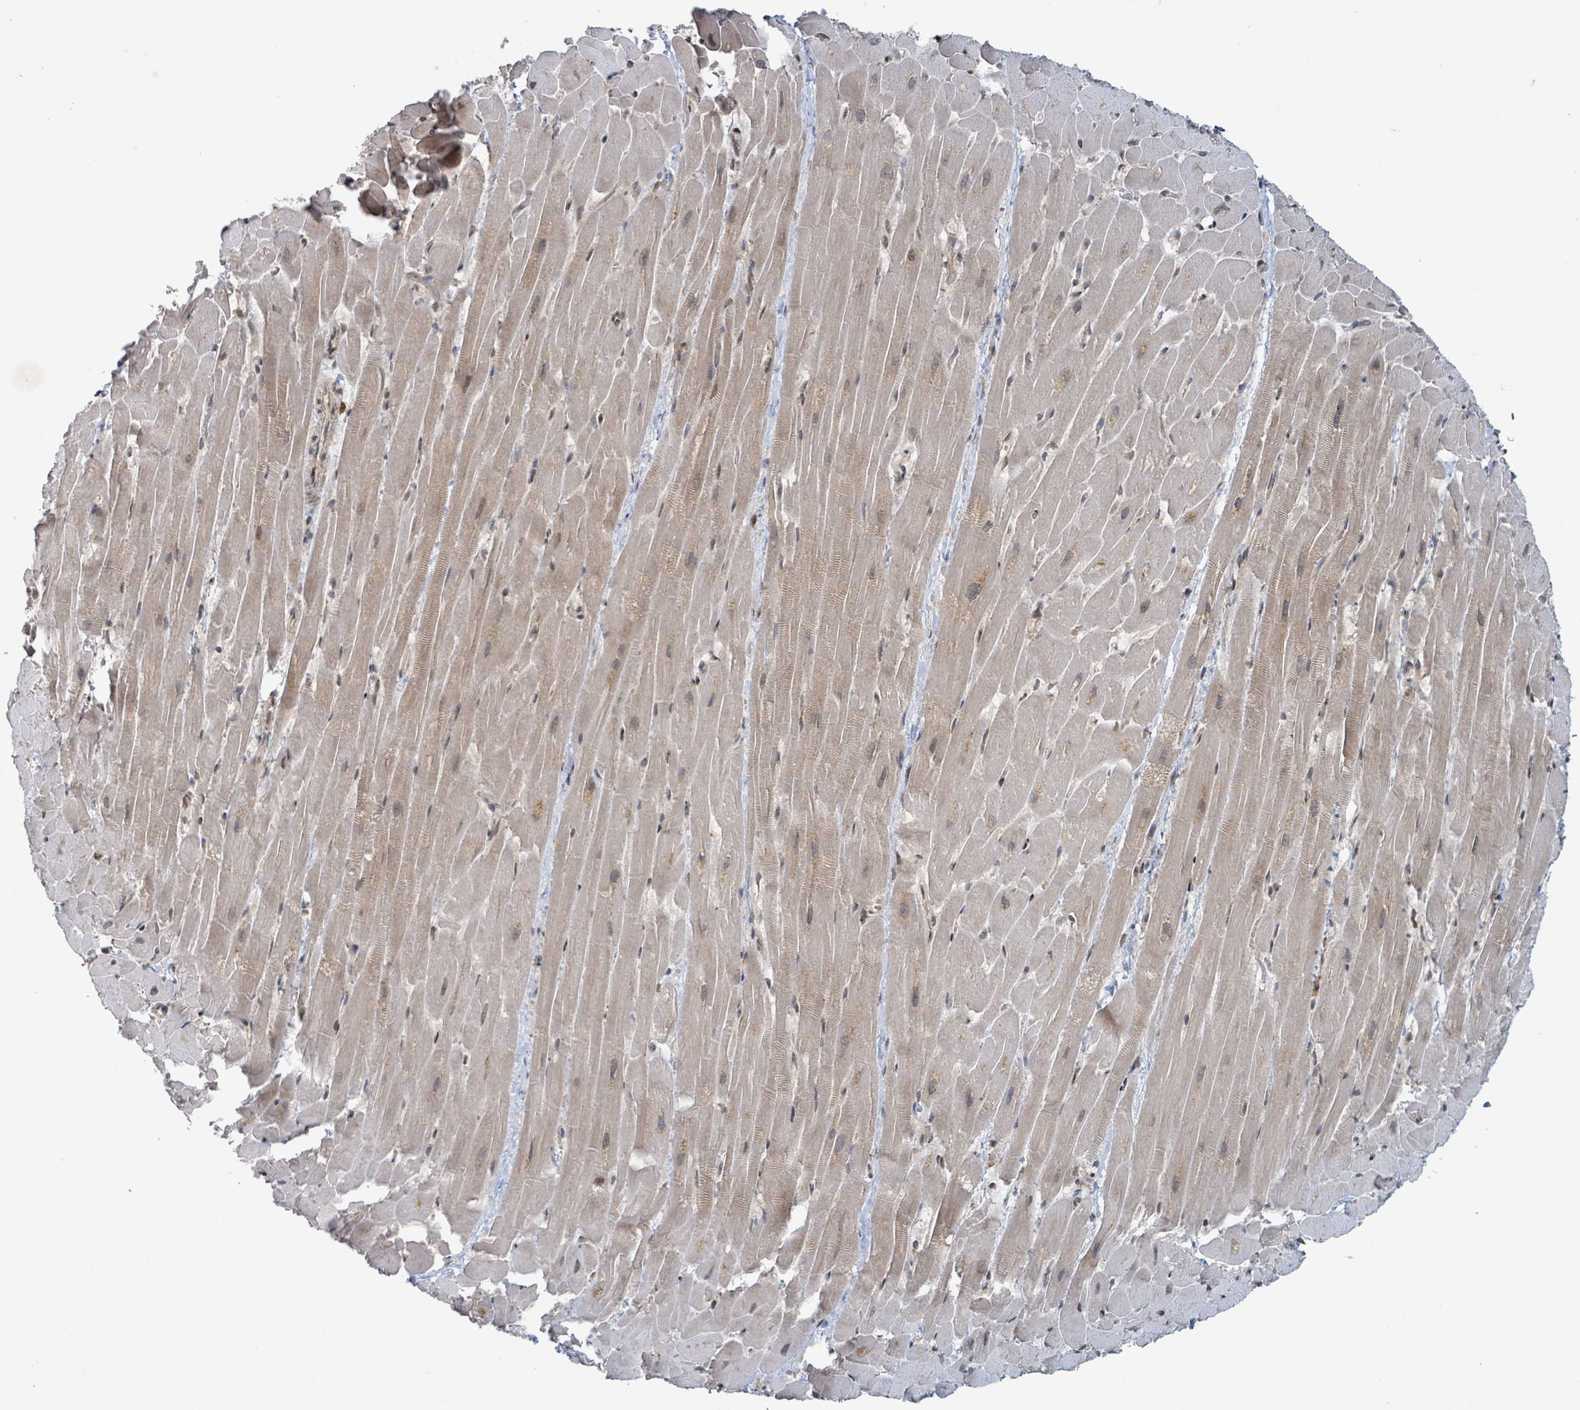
{"staining": {"intensity": "weak", "quantity": "25%-75%", "location": "cytoplasmic/membranous"}, "tissue": "heart muscle", "cell_type": "Cardiomyocytes", "image_type": "normal", "snomed": [{"axis": "morphology", "description": "Normal tissue, NOS"}, {"axis": "topography", "description": "Heart"}], "caption": "Unremarkable heart muscle displays weak cytoplasmic/membranous expression in approximately 25%-75% of cardiomyocytes.", "gene": "OR51E1", "patient": {"sex": "male", "age": 37}}